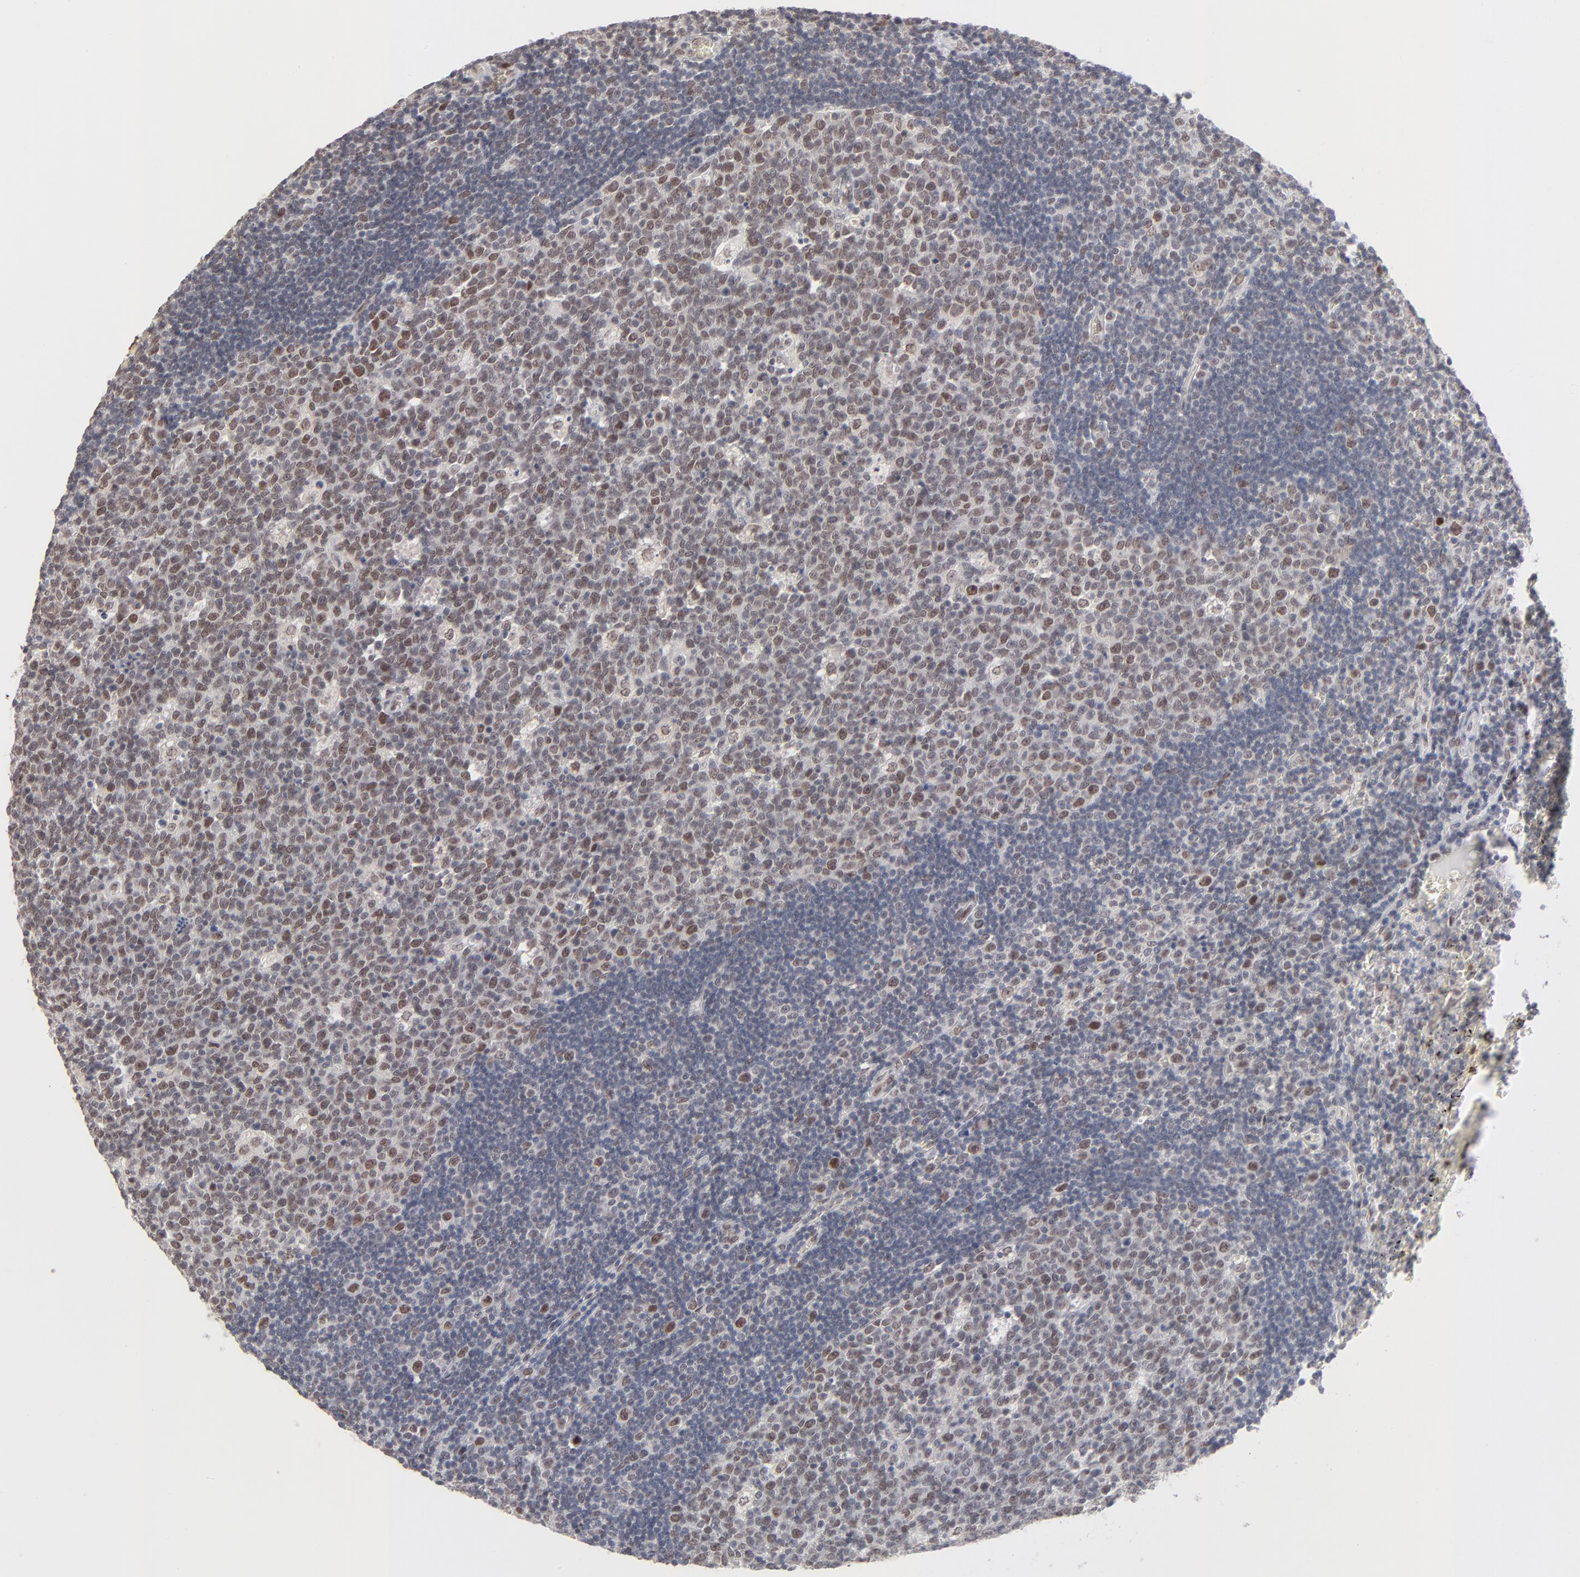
{"staining": {"intensity": "weak", "quantity": ">75%", "location": "nuclear"}, "tissue": "lymph node", "cell_type": "Germinal center cells", "image_type": "normal", "snomed": [{"axis": "morphology", "description": "Normal tissue, NOS"}, {"axis": "topography", "description": "Lymph node"}, {"axis": "topography", "description": "Salivary gland"}], "caption": "Immunohistochemical staining of unremarkable human lymph node exhibits >75% levels of weak nuclear protein positivity in about >75% of germinal center cells.", "gene": "MBIP", "patient": {"sex": "male", "age": 8}}